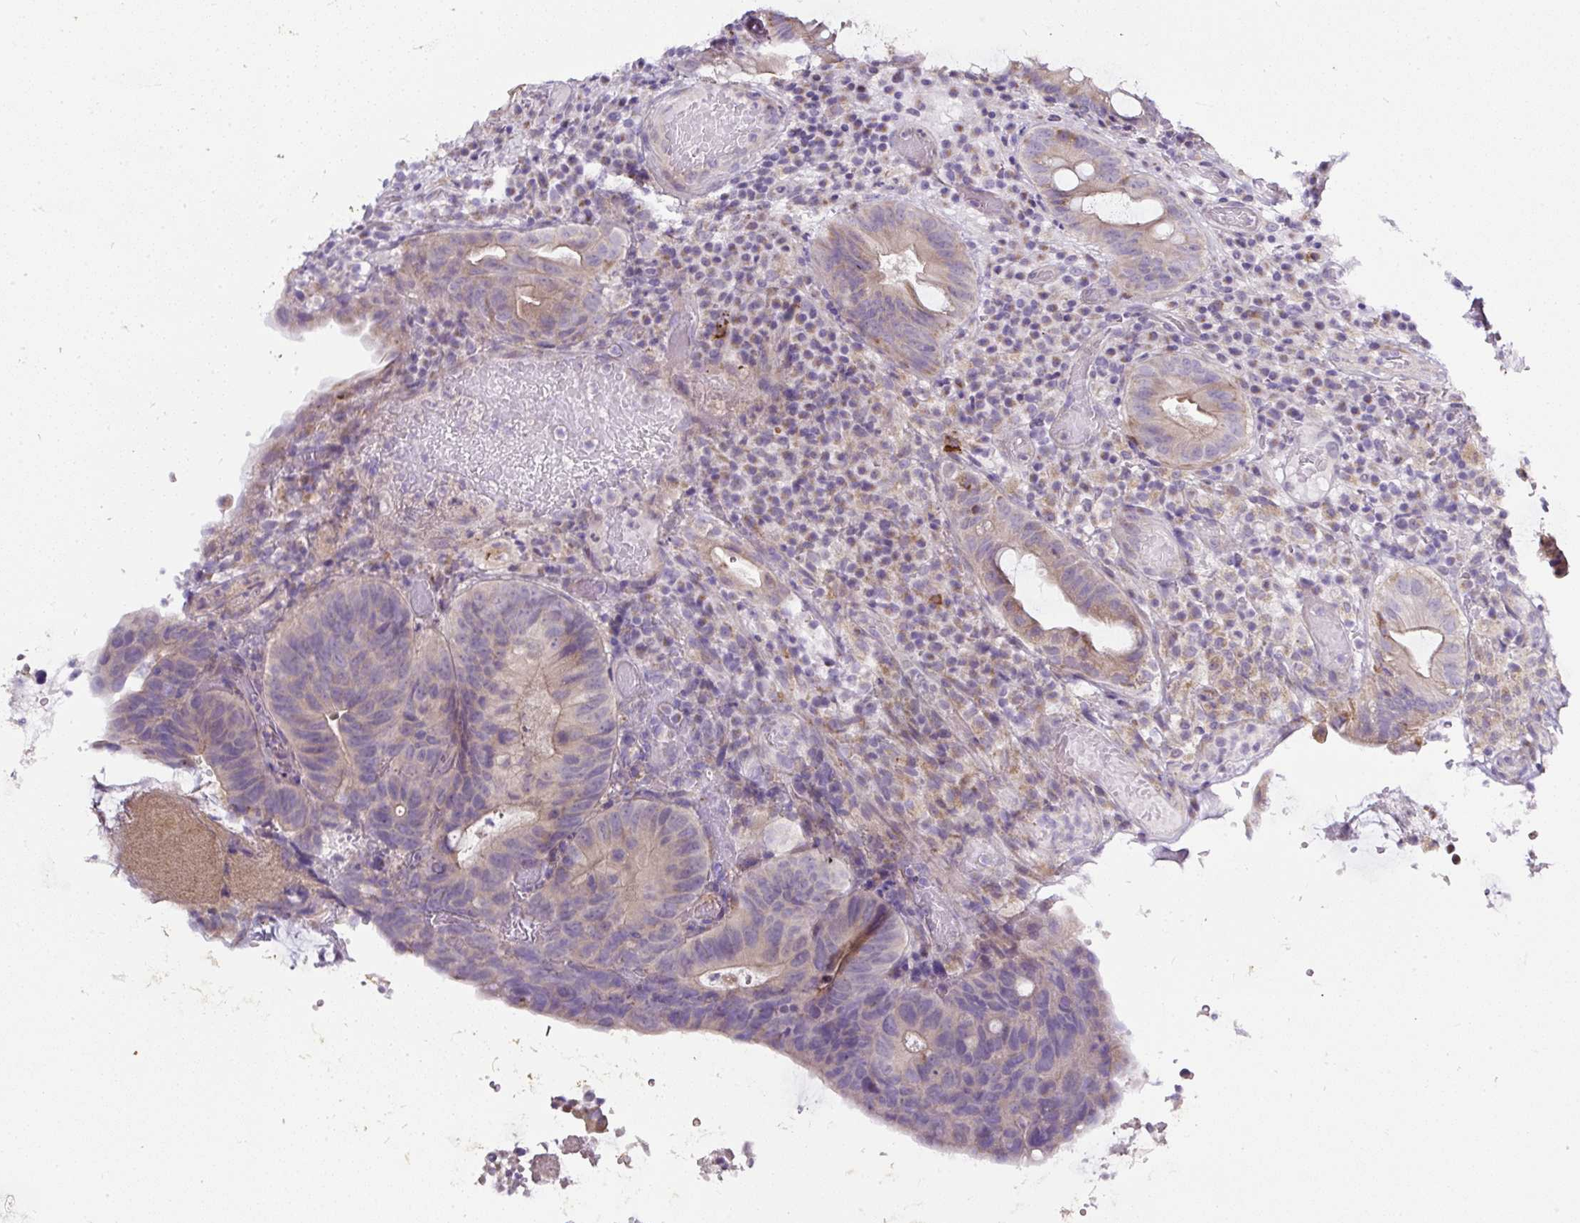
{"staining": {"intensity": "weak", "quantity": "<25%", "location": "cytoplasmic/membranous"}, "tissue": "colorectal cancer", "cell_type": "Tumor cells", "image_type": "cancer", "snomed": [{"axis": "morphology", "description": "Adenocarcinoma, NOS"}, {"axis": "topography", "description": "Colon"}], "caption": "The photomicrograph shows no significant expression in tumor cells of colorectal cancer. The staining was performed using DAB to visualize the protein expression in brown, while the nuclei were stained in blue with hematoxylin (Magnification: 20x).", "gene": "HPS4", "patient": {"sex": "male", "age": 87}}